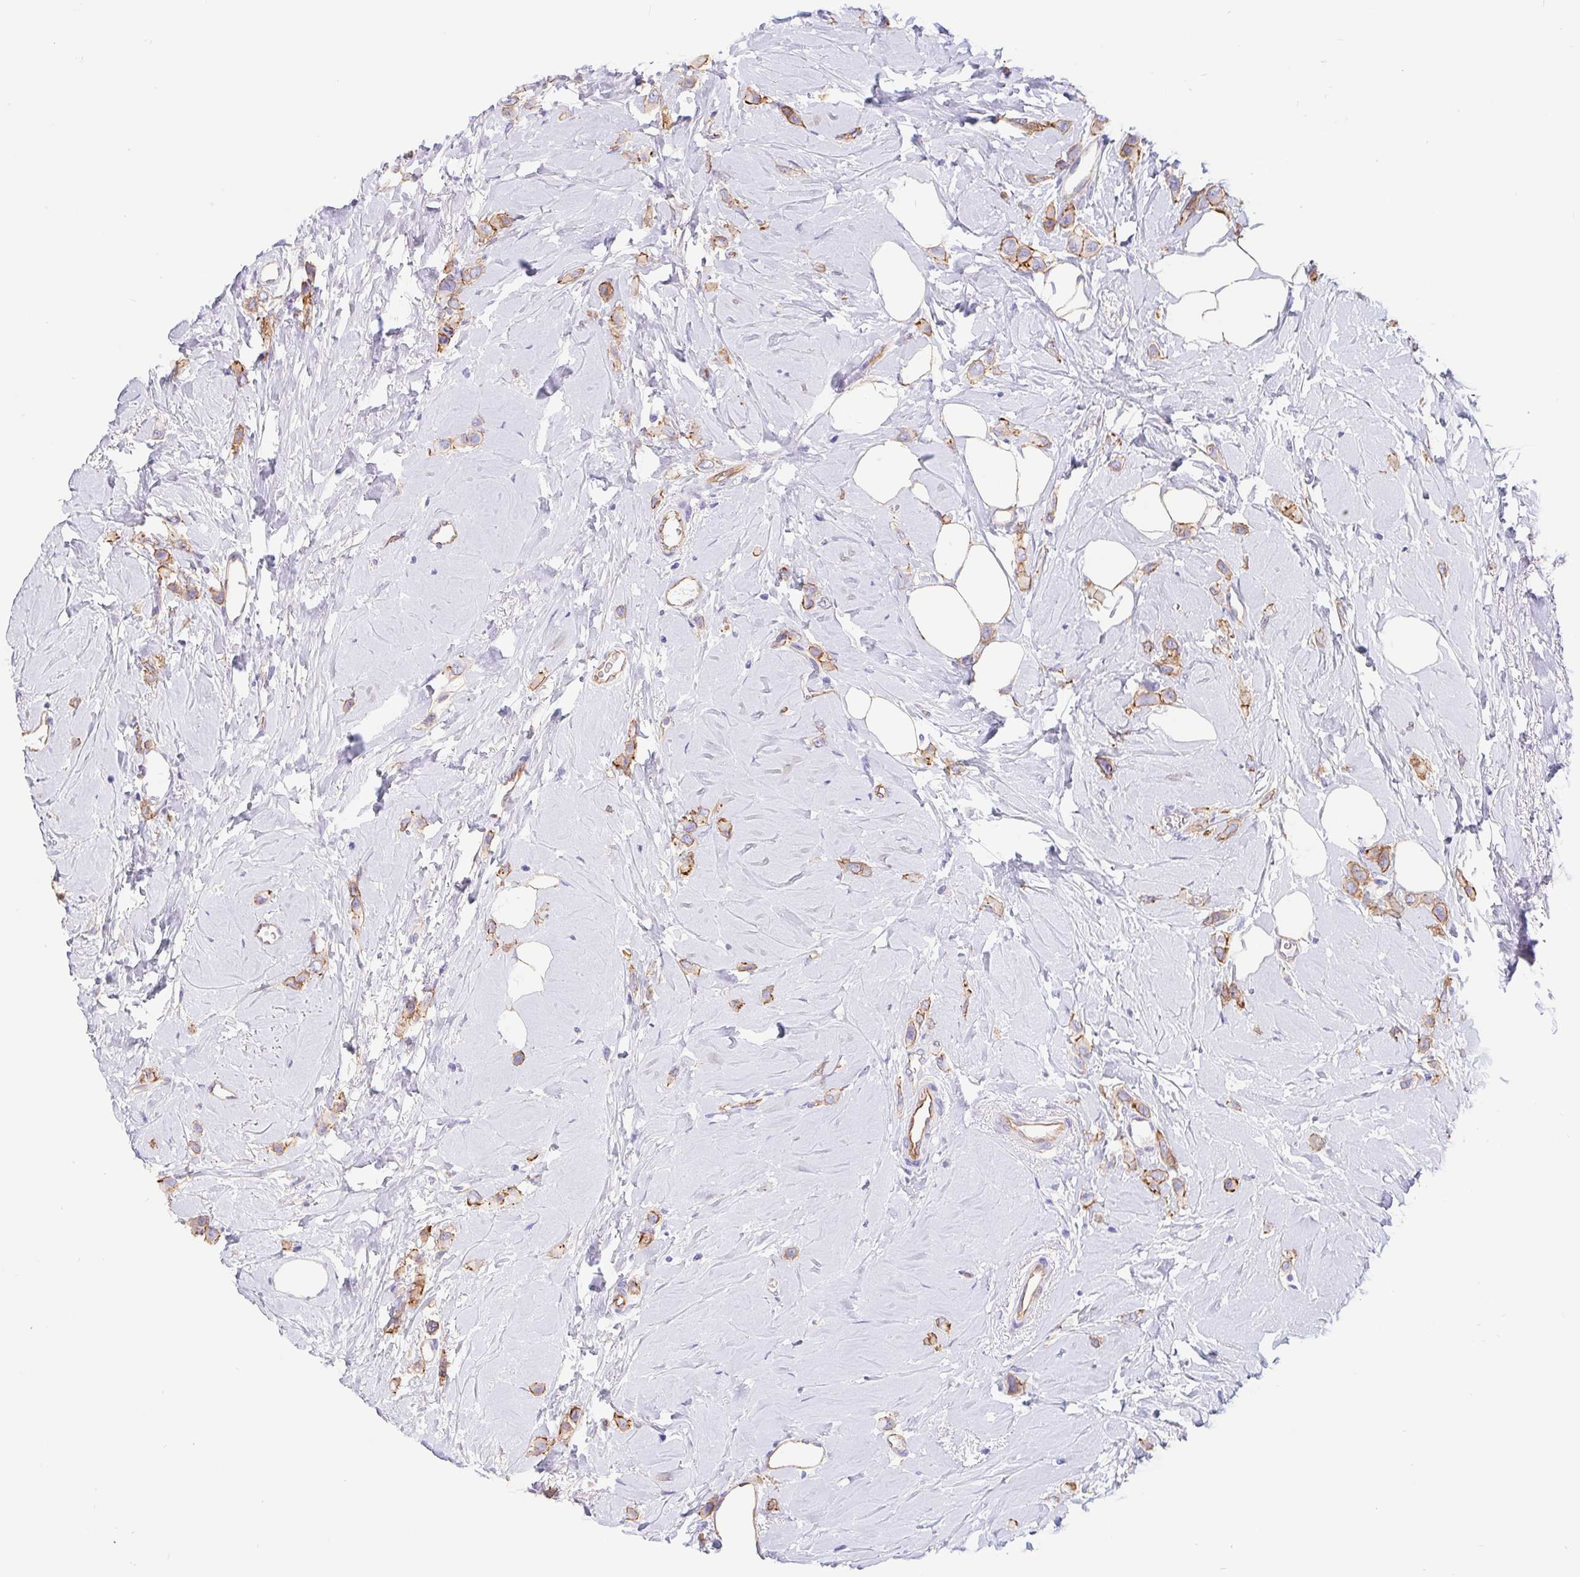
{"staining": {"intensity": "moderate", "quantity": ">75%", "location": "cytoplasmic/membranous"}, "tissue": "breast cancer", "cell_type": "Tumor cells", "image_type": "cancer", "snomed": [{"axis": "morphology", "description": "Lobular carcinoma"}, {"axis": "topography", "description": "Breast"}], "caption": "Lobular carcinoma (breast) was stained to show a protein in brown. There is medium levels of moderate cytoplasmic/membranous positivity in approximately >75% of tumor cells.", "gene": "LIMCH1", "patient": {"sex": "female", "age": 66}}